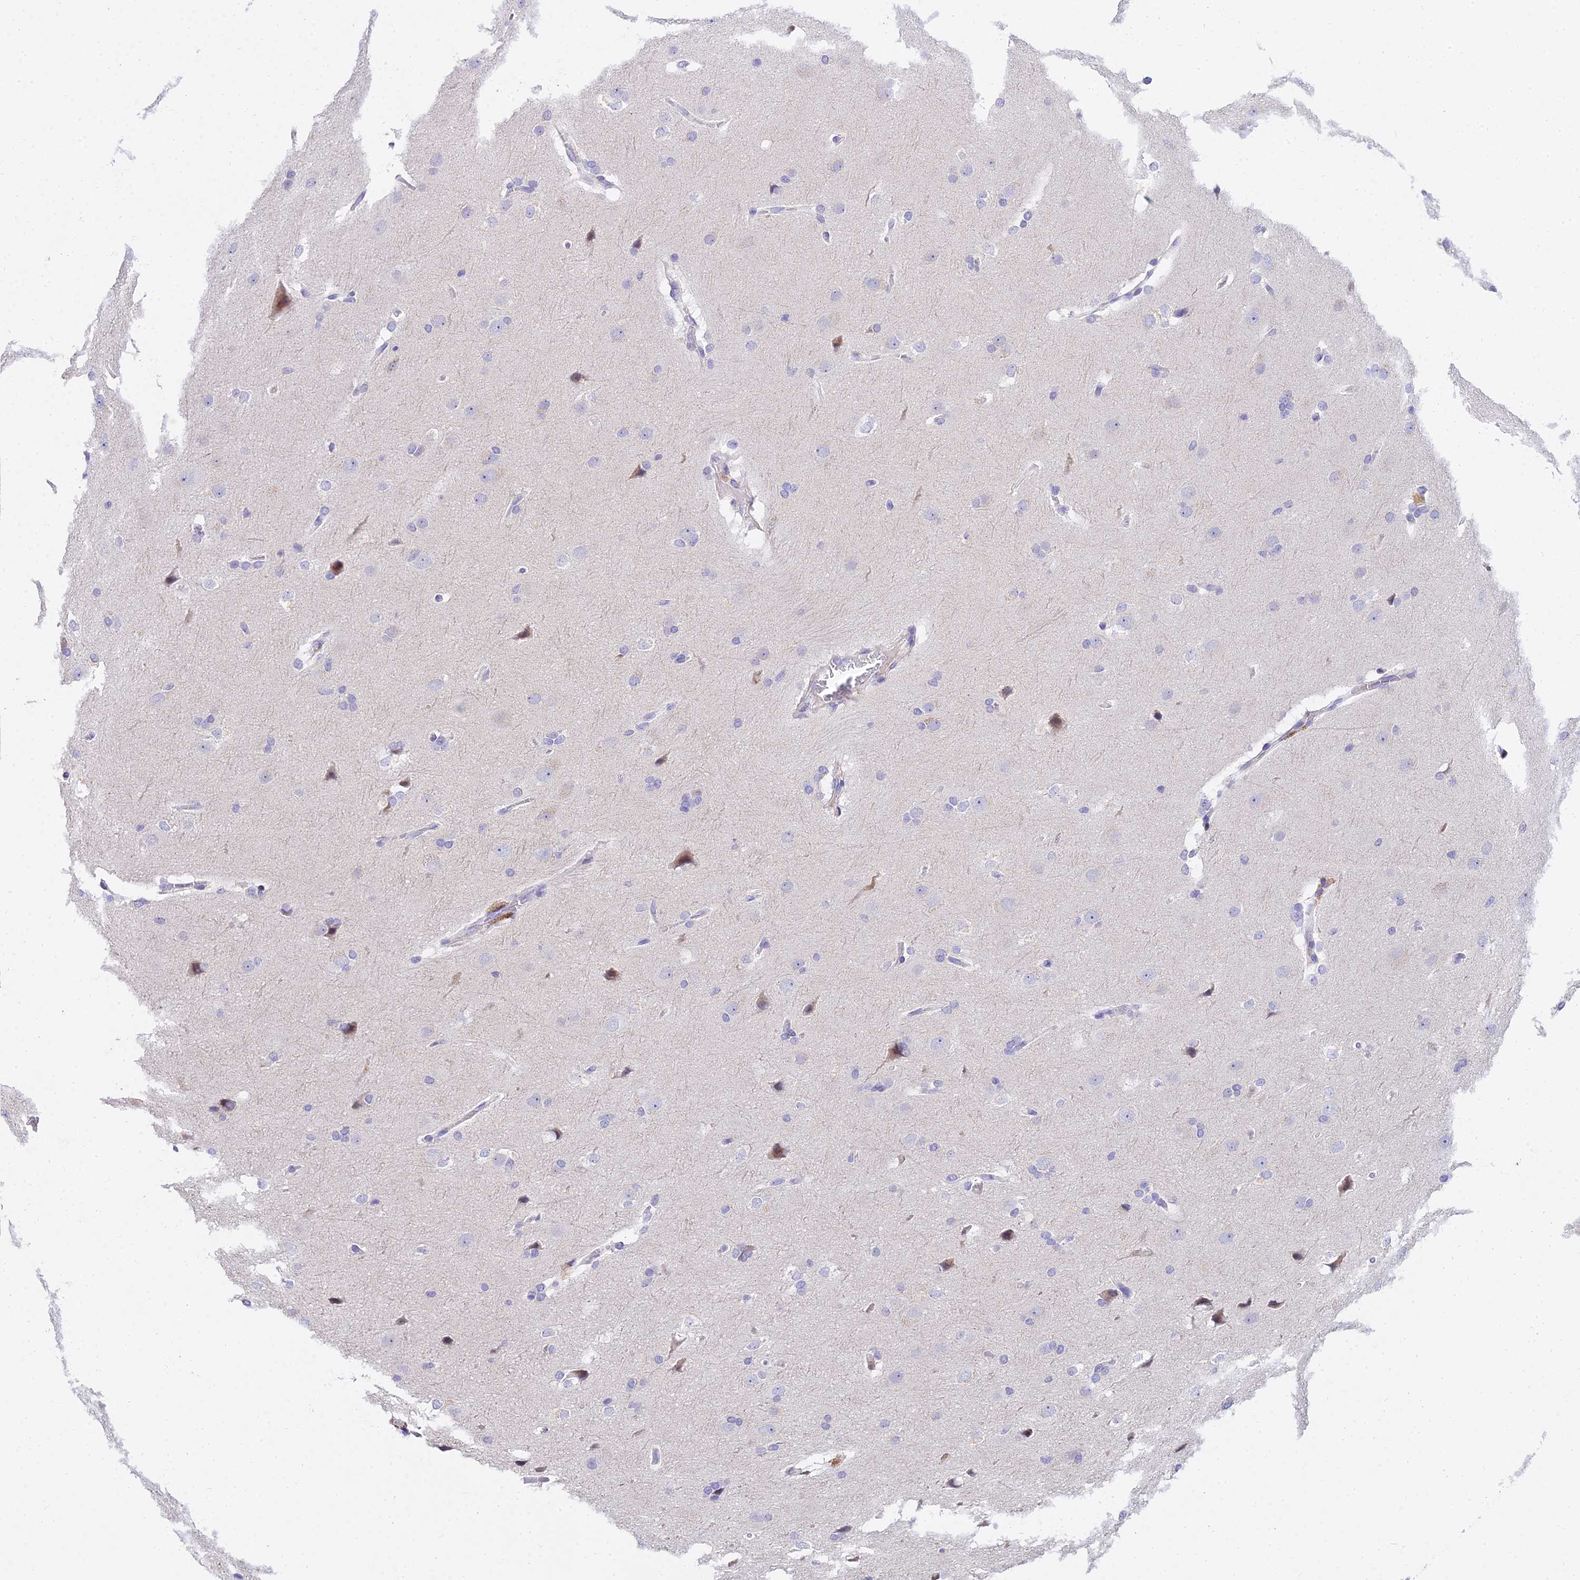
{"staining": {"intensity": "negative", "quantity": "none", "location": "none"}, "tissue": "glioma", "cell_type": "Tumor cells", "image_type": "cancer", "snomed": [{"axis": "morphology", "description": "Glioma, malignant, Low grade"}, {"axis": "topography", "description": "Brain"}], "caption": "Immunohistochemistry (IHC) of human malignant glioma (low-grade) displays no staining in tumor cells.", "gene": "VWC2L", "patient": {"sex": "female", "age": 37}}